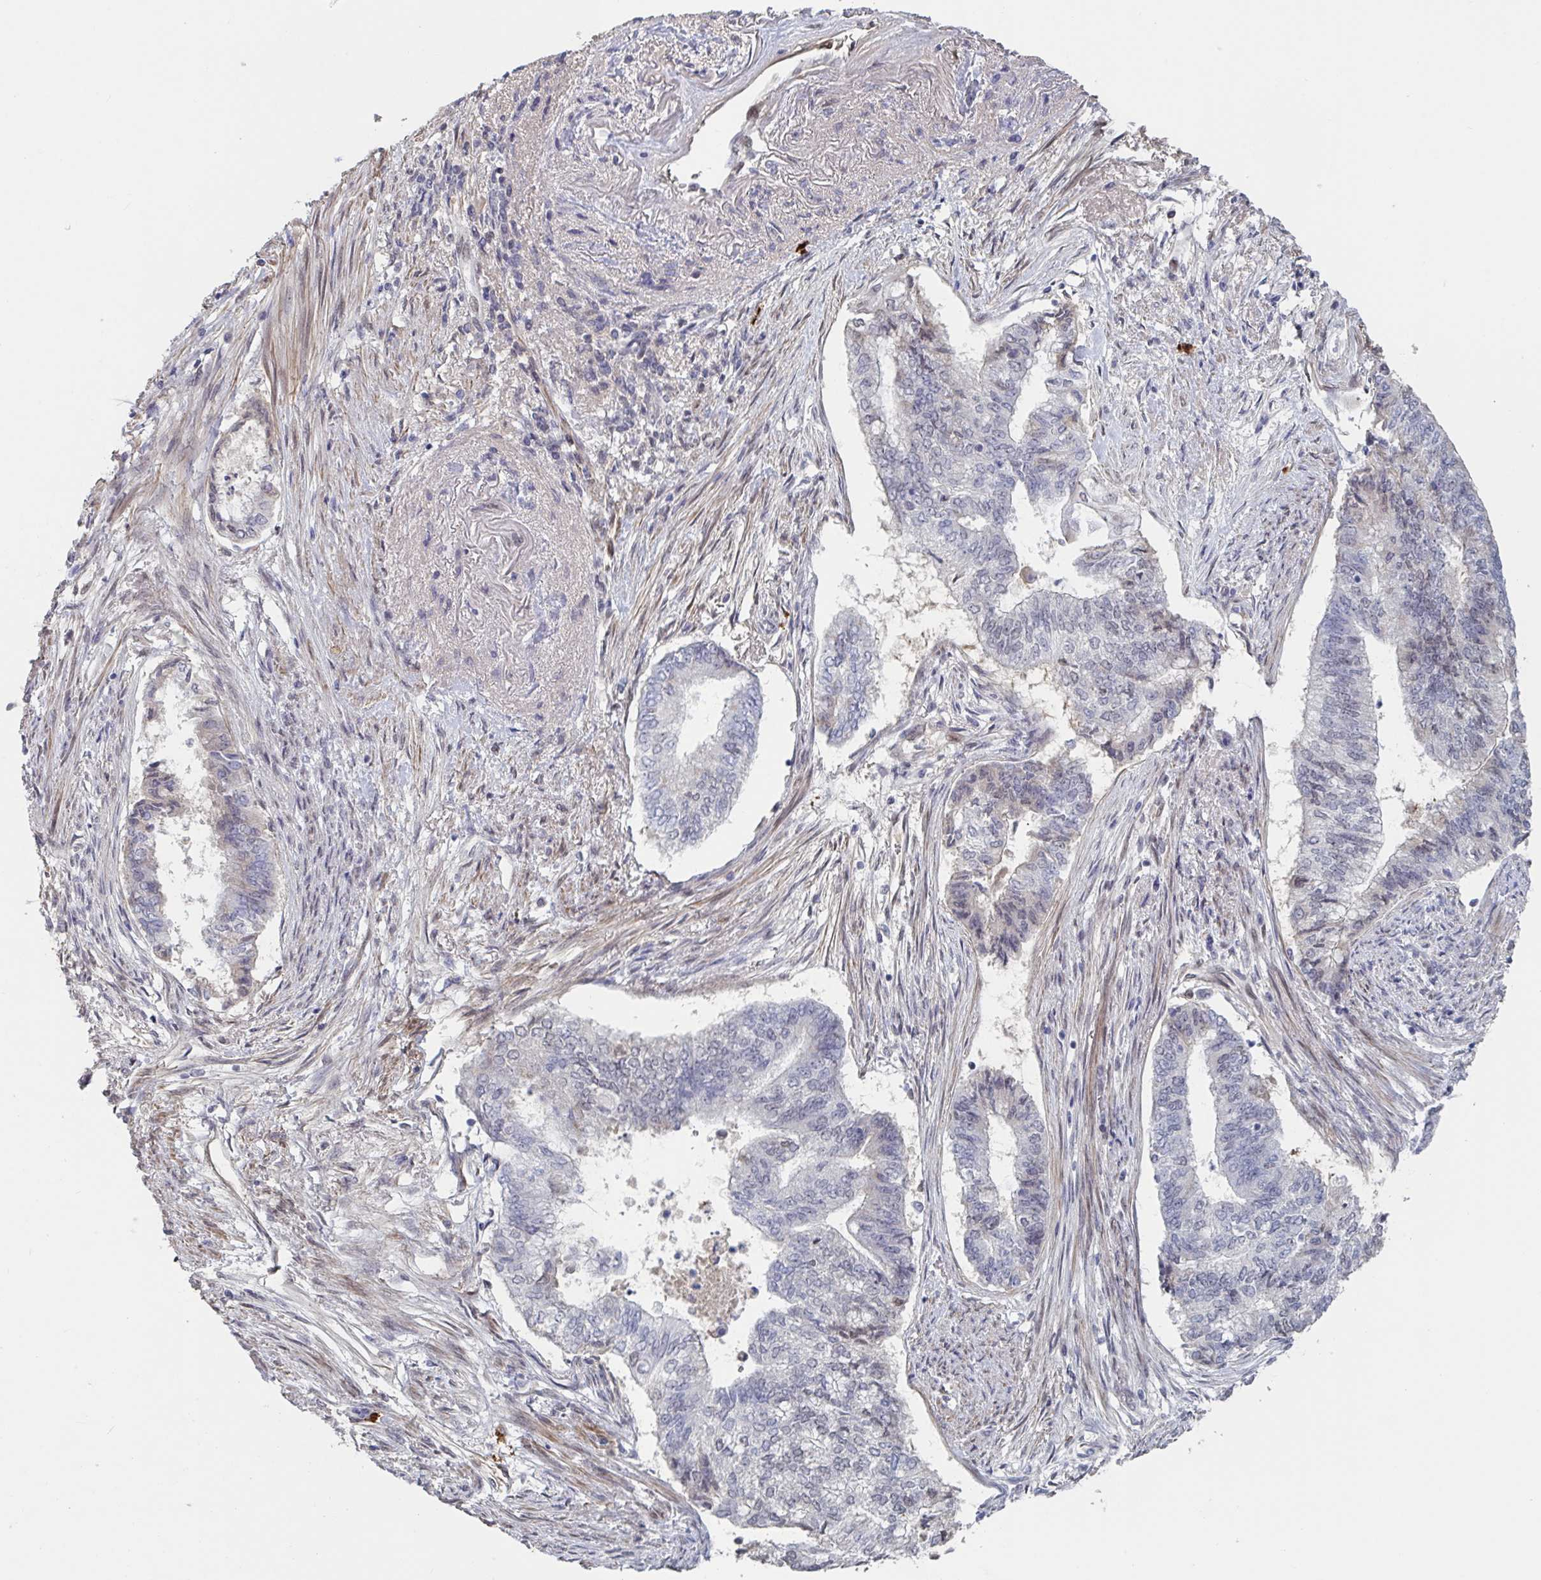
{"staining": {"intensity": "weak", "quantity": "<25%", "location": "nuclear"}, "tissue": "endometrial cancer", "cell_type": "Tumor cells", "image_type": "cancer", "snomed": [{"axis": "morphology", "description": "Adenocarcinoma, NOS"}, {"axis": "topography", "description": "Endometrium"}], "caption": "A histopathology image of endometrial adenocarcinoma stained for a protein demonstrates no brown staining in tumor cells.", "gene": "BCL7B", "patient": {"sex": "female", "age": 65}}